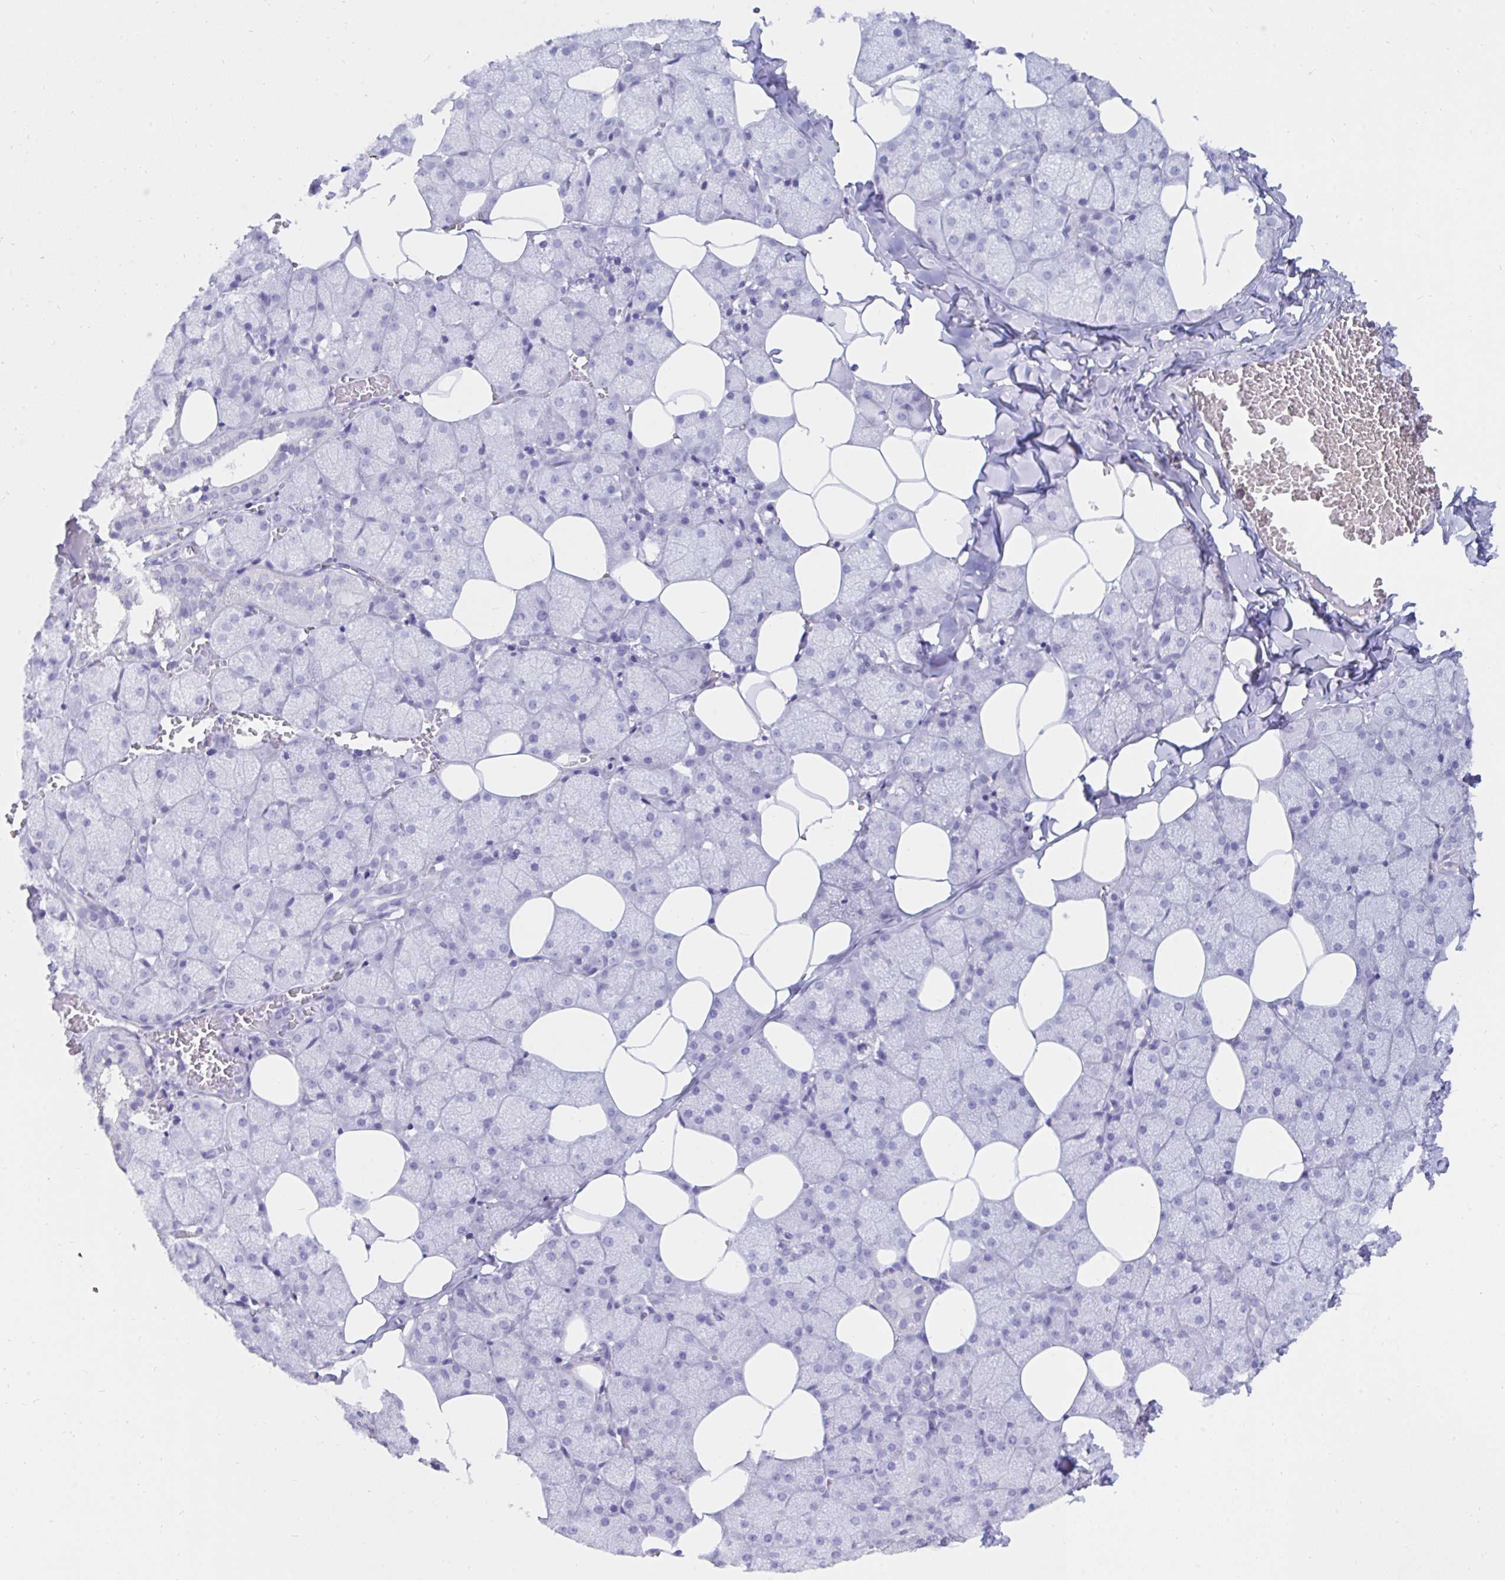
{"staining": {"intensity": "negative", "quantity": "none", "location": "none"}, "tissue": "salivary gland", "cell_type": "Glandular cells", "image_type": "normal", "snomed": [{"axis": "morphology", "description": "Normal tissue, NOS"}, {"axis": "topography", "description": "Salivary gland"}, {"axis": "topography", "description": "Peripheral nerve tissue"}], "caption": "Immunohistochemistry micrograph of unremarkable salivary gland: human salivary gland stained with DAB displays no significant protein positivity in glandular cells.", "gene": "TNNC1", "patient": {"sex": "male", "age": 38}}